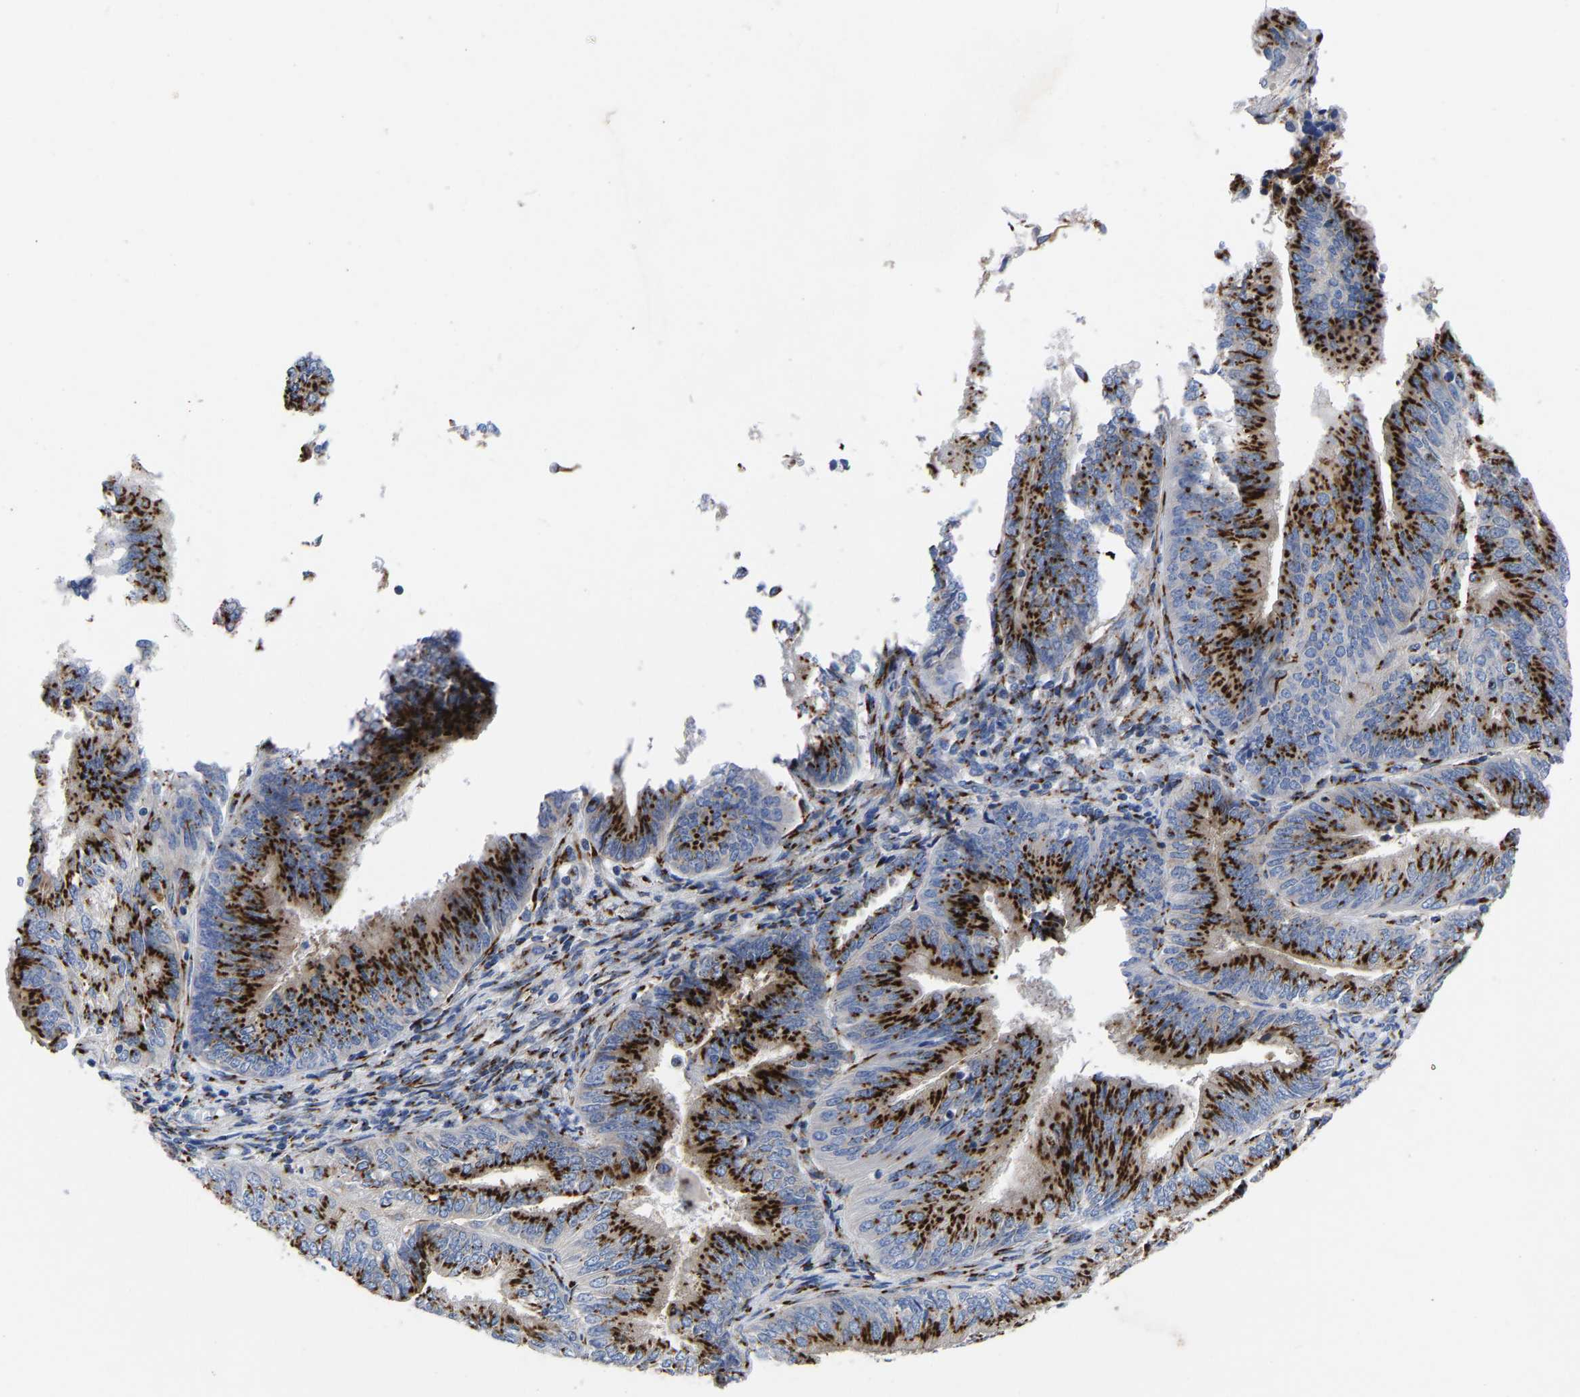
{"staining": {"intensity": "strong", "quantity": ">75%", "location": "cytoplasmic/membranous"}, "tissue": "endometrial cancer", "cell_type": "Tumor cells", "image_type": "cancer", "snomed": [{"axis": "morphology", "description": "Adenocarcinoma, NOS"}, {"axis": "topography", "description": "Endometrium"}], "caption": "Human adenocarcinoma (endometrial) stained with a brown dye shows strong cytoplasmic/membranous positive expression in approximately >75% of tumor cells.", "gene": "TMEM87A", "patient": {"sex": "female", "age": 58}}